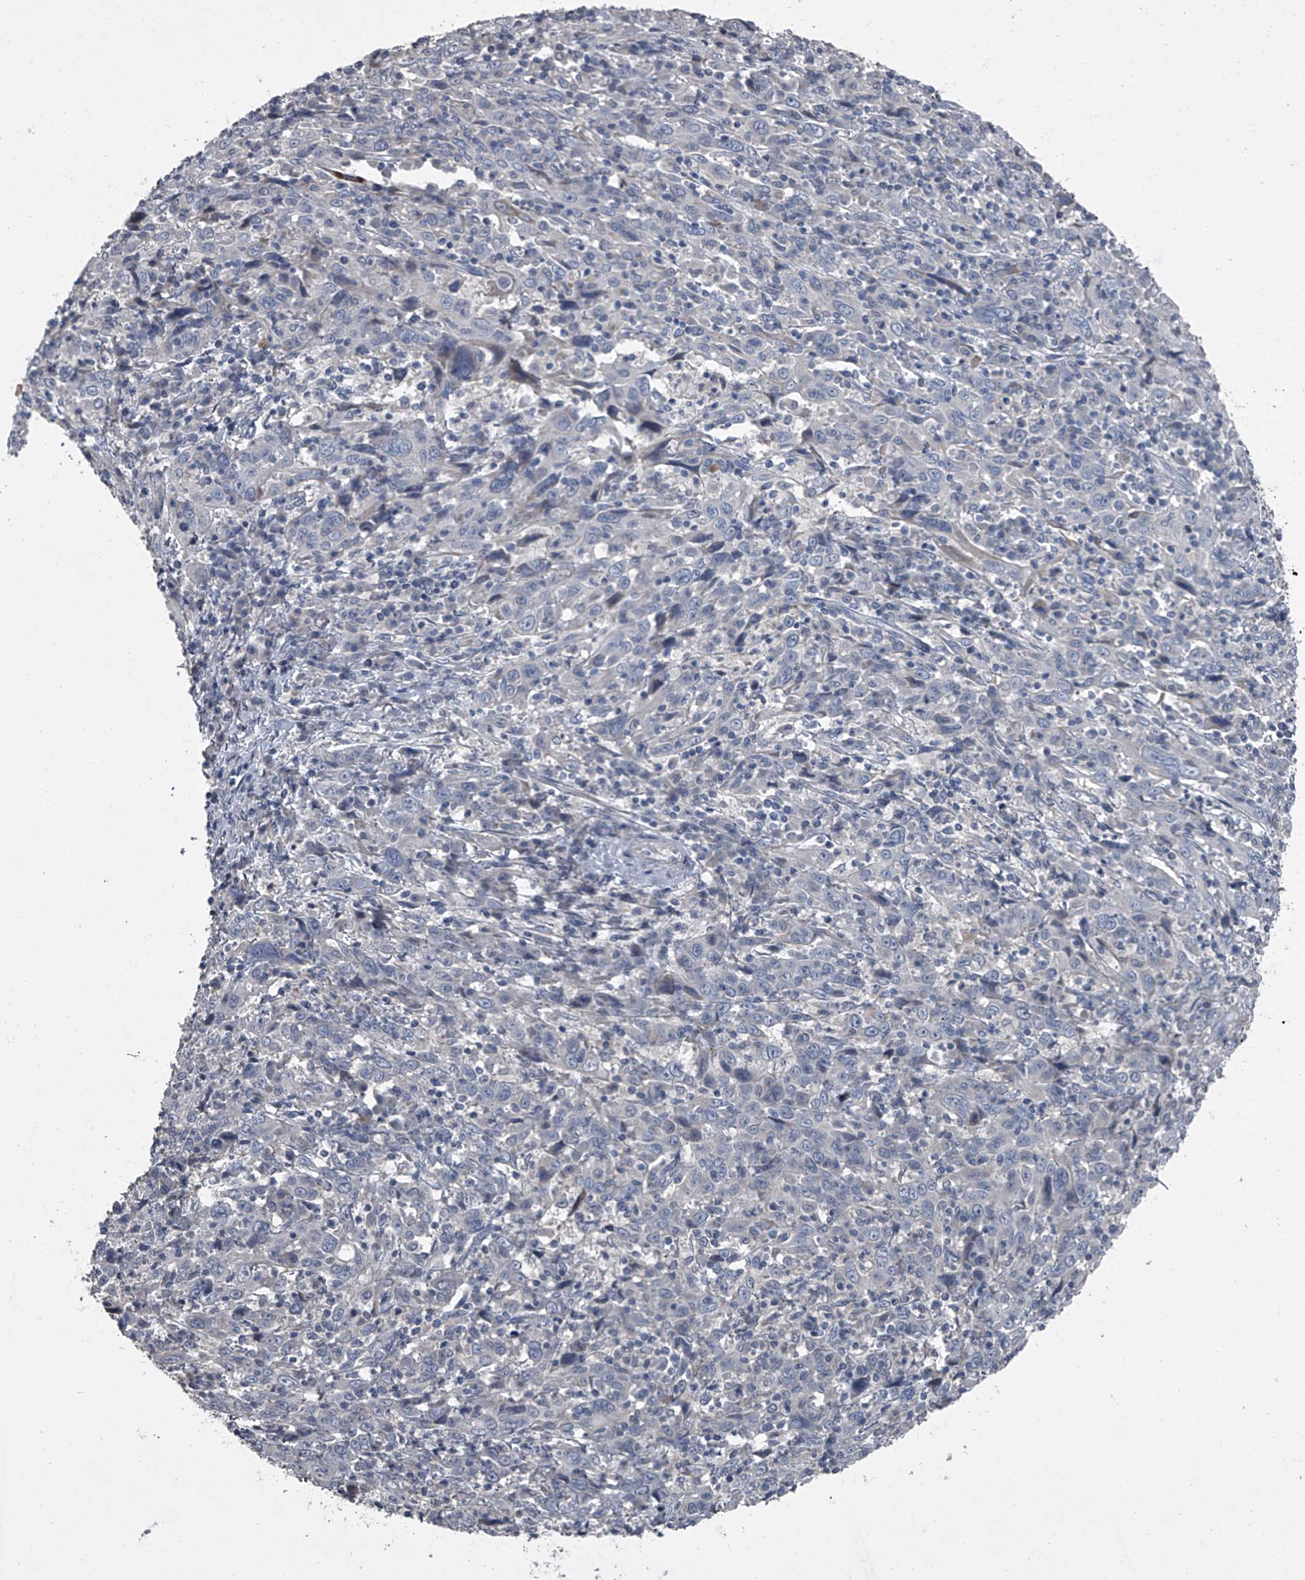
{"staining": {"intensity": "negative", "quantity": "none", "location": "none"}, "tissue": "cervical cancer", "cell_type": "Tumor cells", "image_type": "cancer", "snomed": [{"axis": "morphology", "description": "Squamous cell carcinoma, NOS"}, {"axis": "topography", "description": "Cervix"}], "caption": "A photomicrograph of human squamous cell carcinoma (cervical) is negative for staining in tumor cells.", "gene": "HEPHL1", "patient": {"sex": "female", "age": 46}}